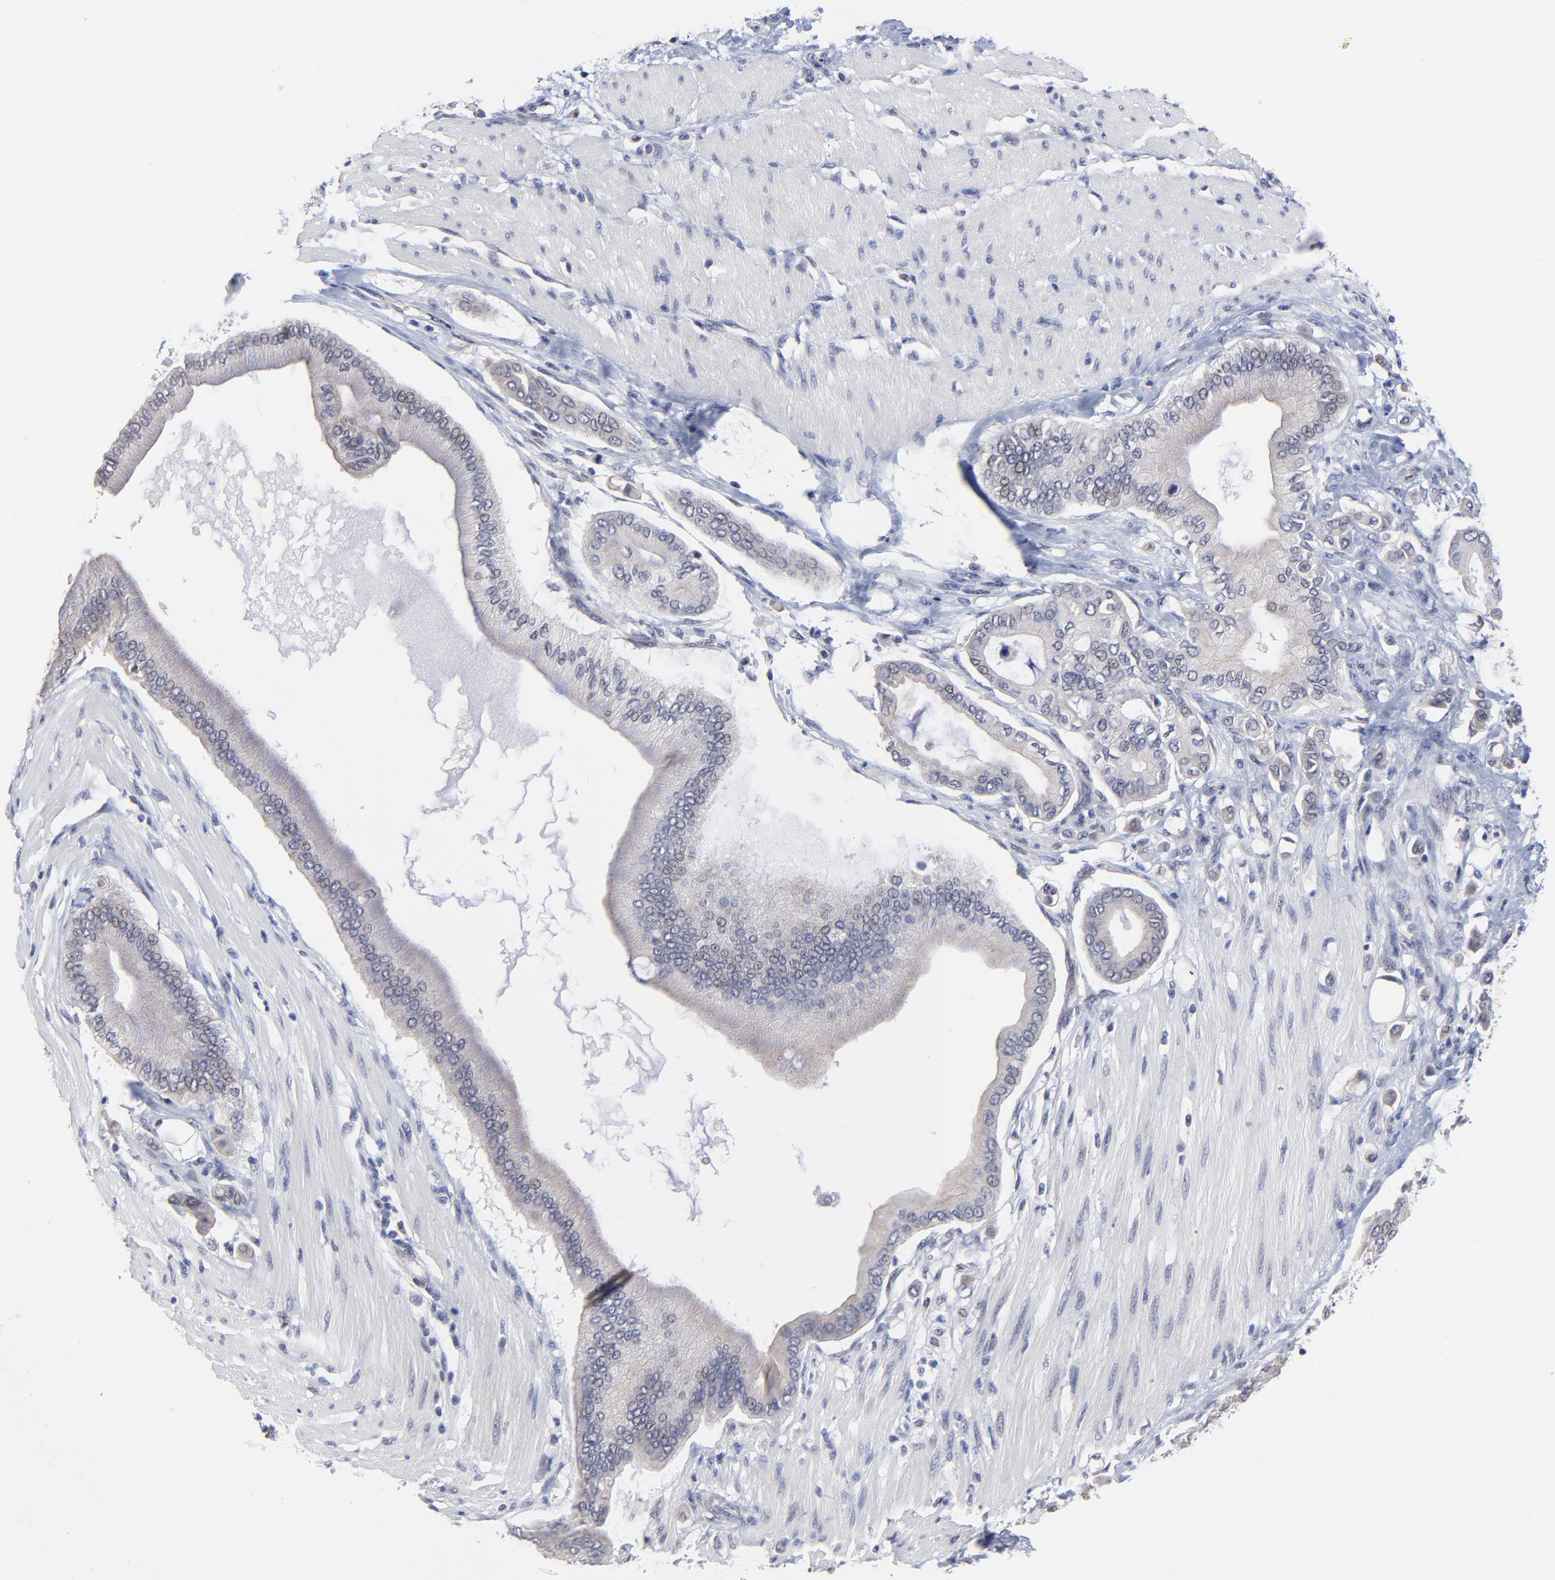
{"staining": {"intensity": "weak", "quantity": "25%-75%", "location": "cytoplasmic/membranous"}, "tissue": "pancreatic cancer", "cell_type": "Tumor cells", "image_type": "cancer", "snomed": [{"axis": "morphology", "description": "Adenocarcinoma, NOS"}, {"axis": "morphology", "description": "Adenocarcinoma, metastatic, NOS"}, {"axis": "topography", "description": "Lymph node"}, {"axis": "topography", "description": "Pancreas"}, {"axis": "topography", "description": "Duodenum"}], "caption": "Tumor cells display weak cytoplasmic/membranous positivity in approximately 25%-75% of cells in pancreatic metastatic adenocarcinoma.", "gene": "FBXO8", "patient": {"sex": "female", "age": 64}}